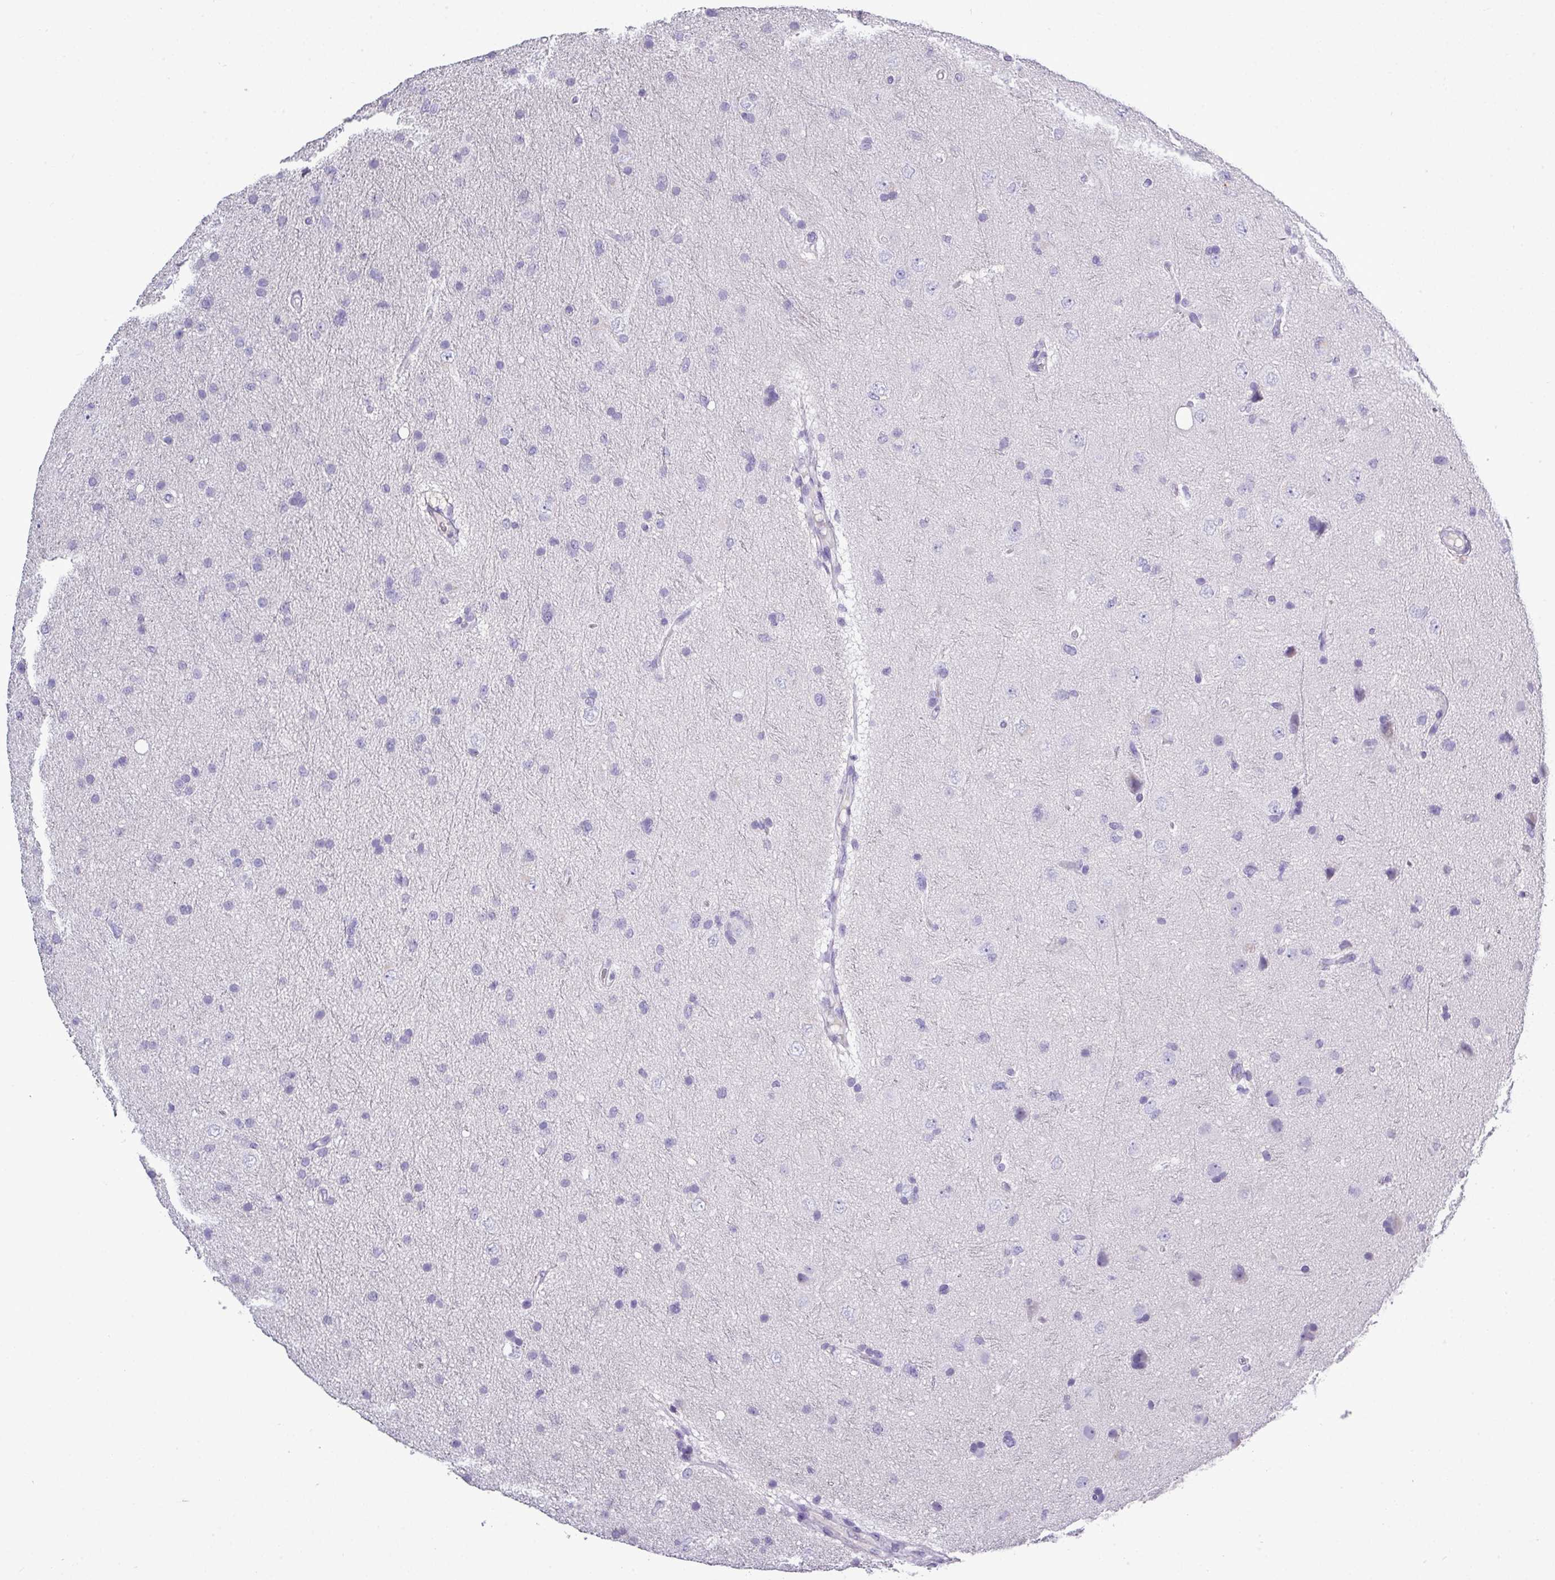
{"staining": {"intensity": "negative", "quantity": "none", "location": "none"}, "tissue": "glioma", "cell_type": "Tumor cells", "image_type": "cancer", "snomed": [{"axis": "morphology", "description": "Glioma, malignant, Low grade"}, {"axis": "topography", "description": "Cerebral cortex"}], "caption": "This micrograph is of glioma stained with immunohistochemistry (IHC) to label a protein in brown with the nuclei are counter-stained blue. There is no positivity in tumor cells.", "gene": "TMEM91", "patient": {"sex": "female", "age": 39}}